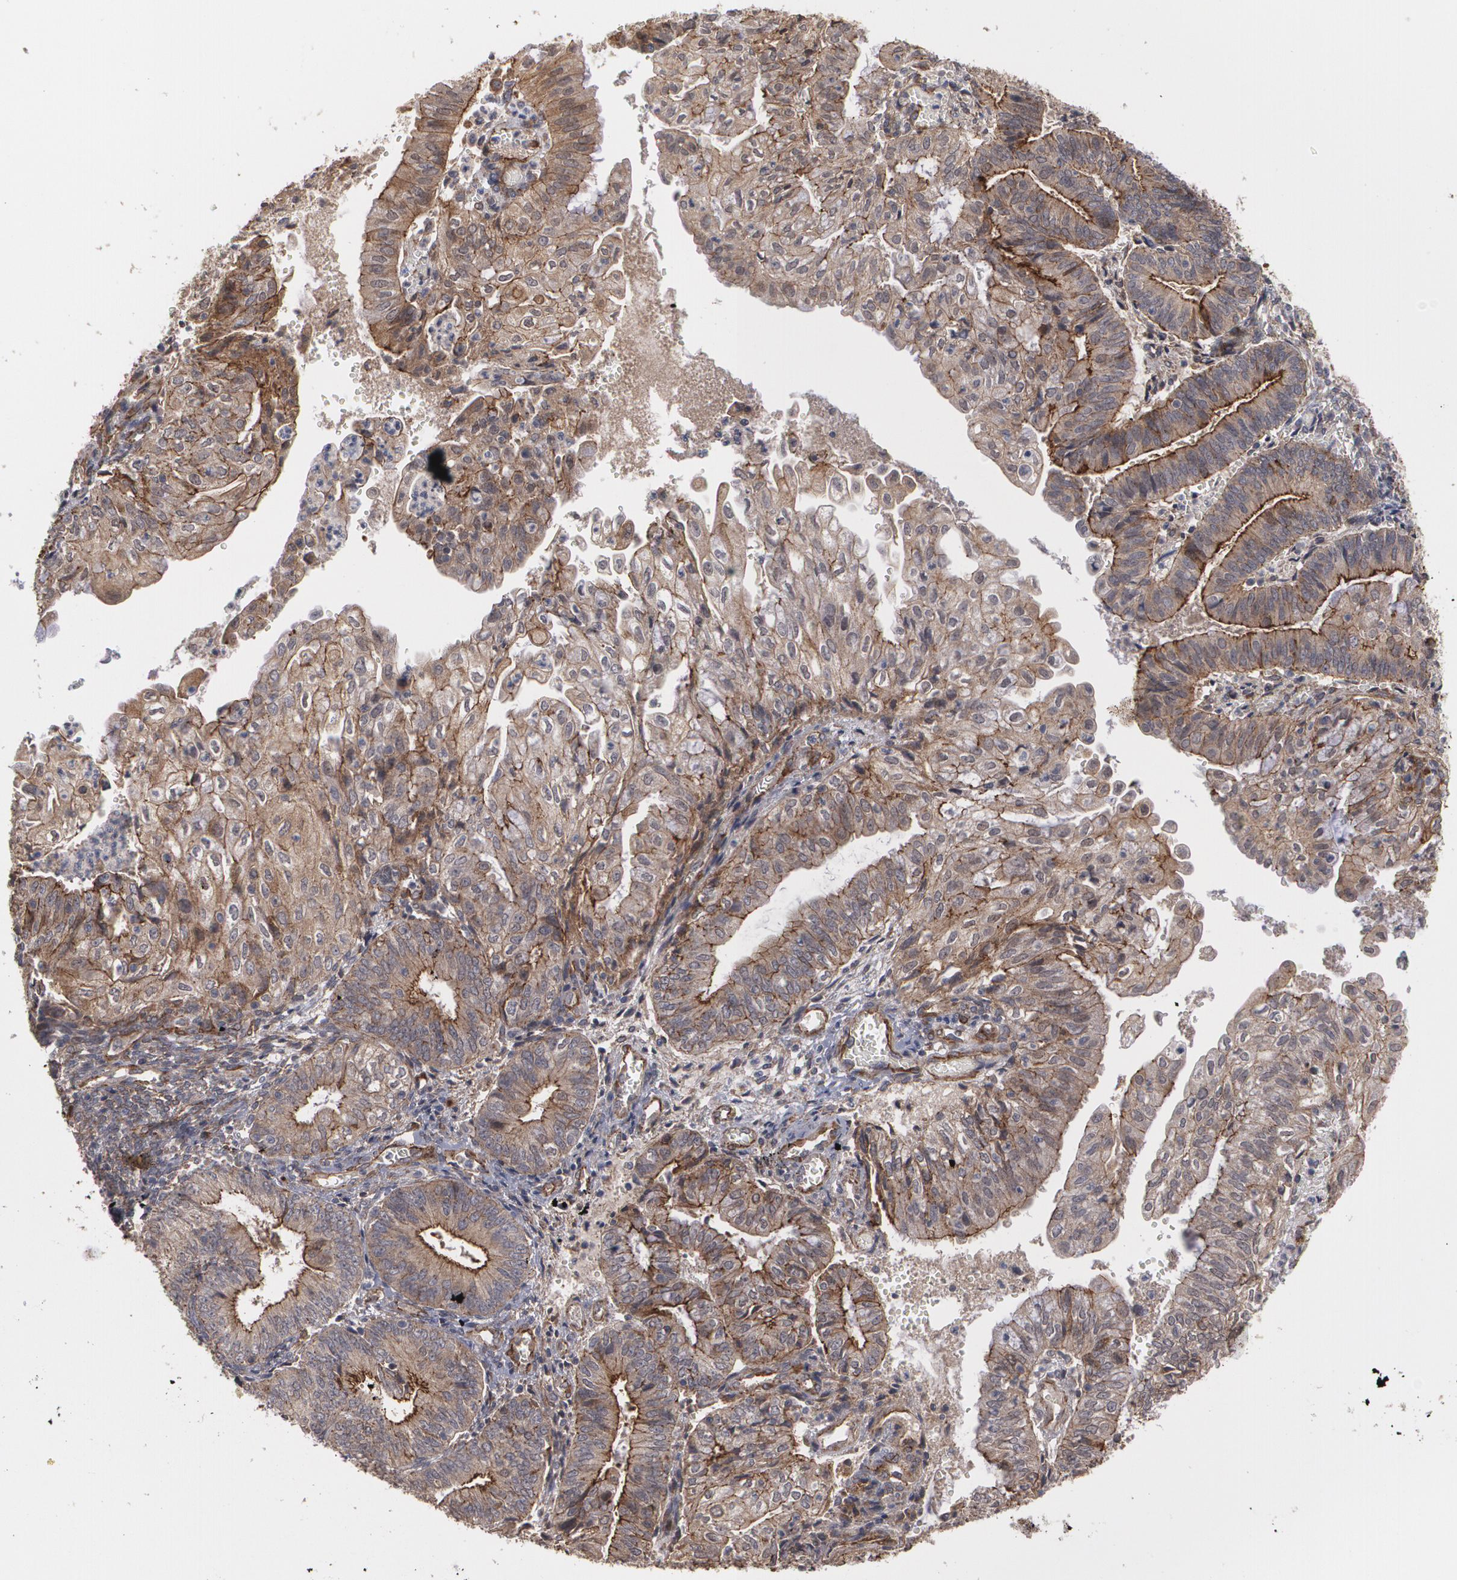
{"staining": {"intensity": "moderate", "quantity": ">75%", "location": "cytoplasmic/membranous"}, "tissue": "endometrial cancer", "cell_type": "Tumor cells", "image_type": "cancer", "snomed": [{"axis": "morphology", "description": "Adenocarcinoma, NOS"}, {"axis": "topography", "description": "Endometrium"}], "caption": "This is a histology image of immunohistochemistry (IHC) staining of endometrial cancer, which shows moderate expression in the cytoplasmic/membranous of tumor cells.", "gene": "TJP1", "patient": {"sex": "female", "age": 55}}